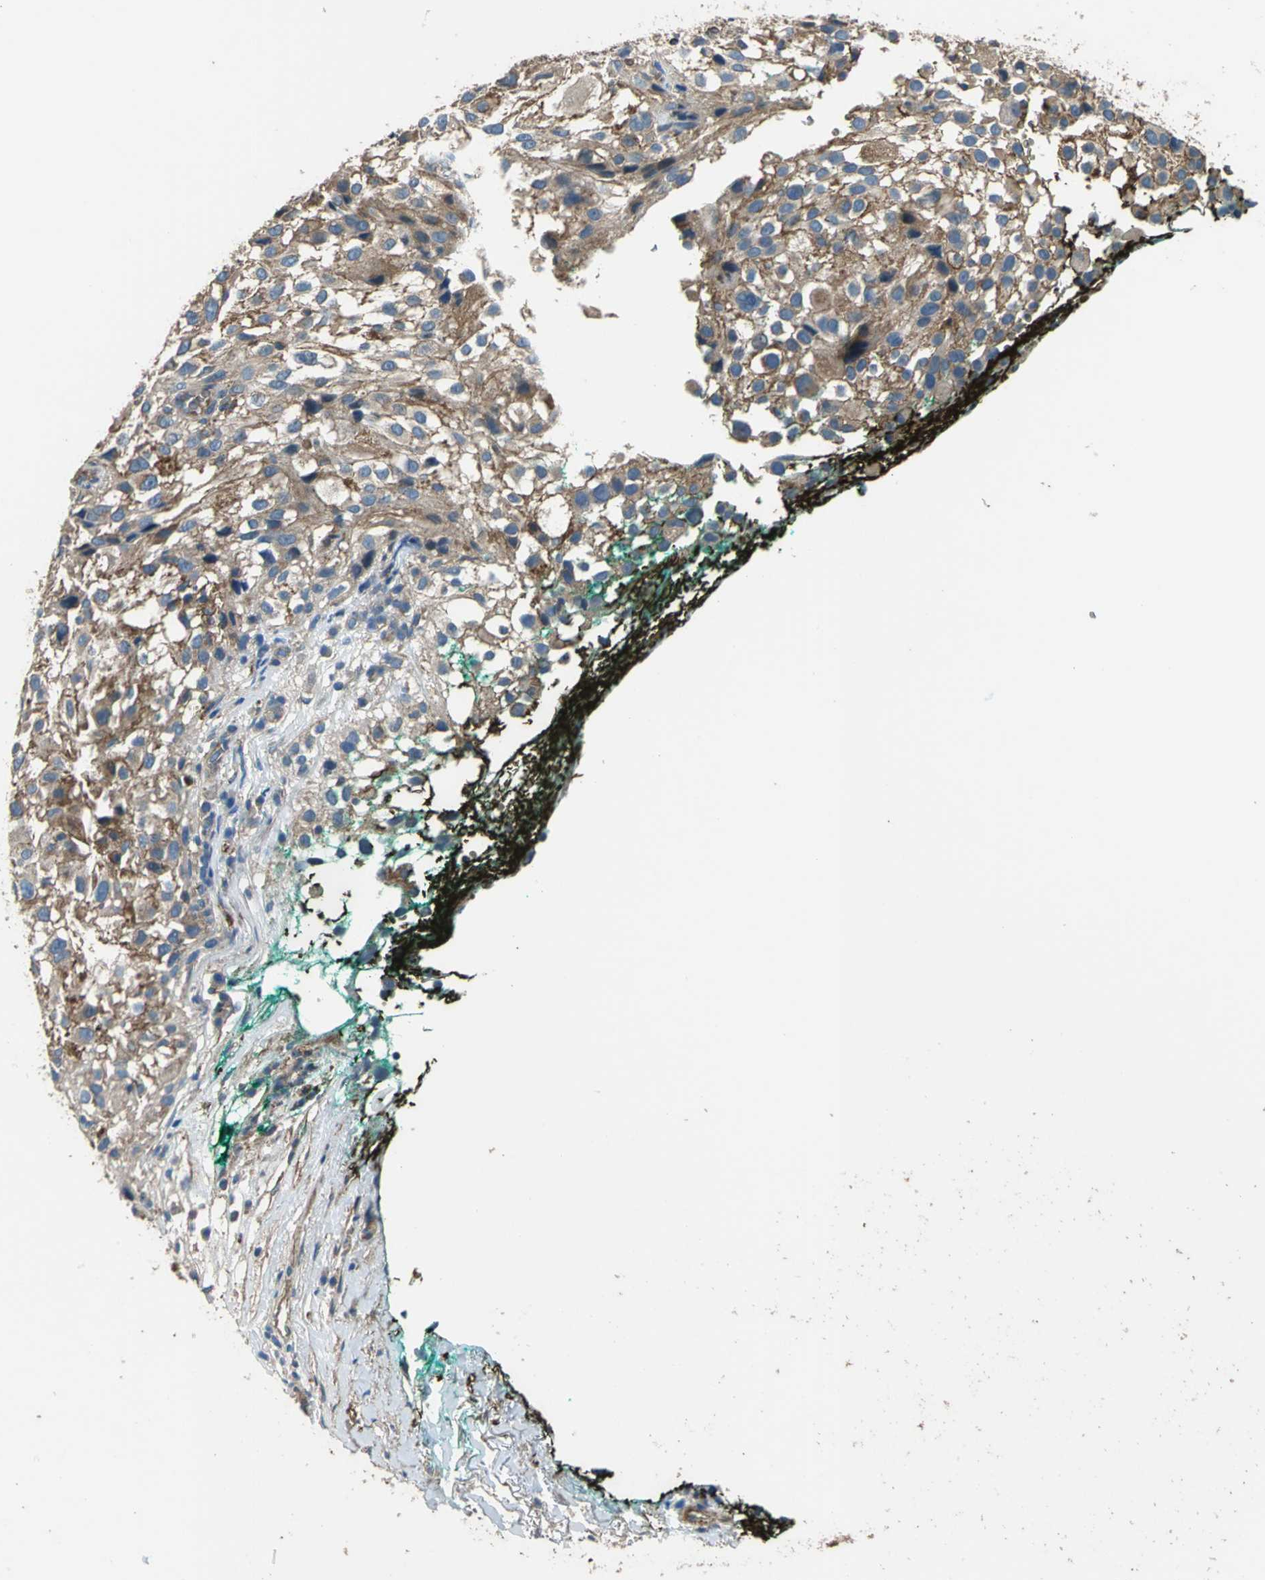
{"staining": {"intensity": "strong", "quantity": ">75%", "location": "cytoplasmic/membranous"}, "tissue": "melanoma", "cell_type": "Tumor cells", "image_type": "cancer", "snomed": [{"axis": "morphology", "description": "Necrosis, NOS"}, {"axis": "morphology", "description": "Malignant melanoma, NOS"}, {"axis": "topography", "description": "Skin"}], "caption": "A photomicrograph showing strong cytoplasmic/membranous expression in about >75% of tumor cells in malignant melanoma, as visualized by brown immunohistochemical staining.", "gene": "PARVA", "patient": {"sex": "female", "age": 87}}